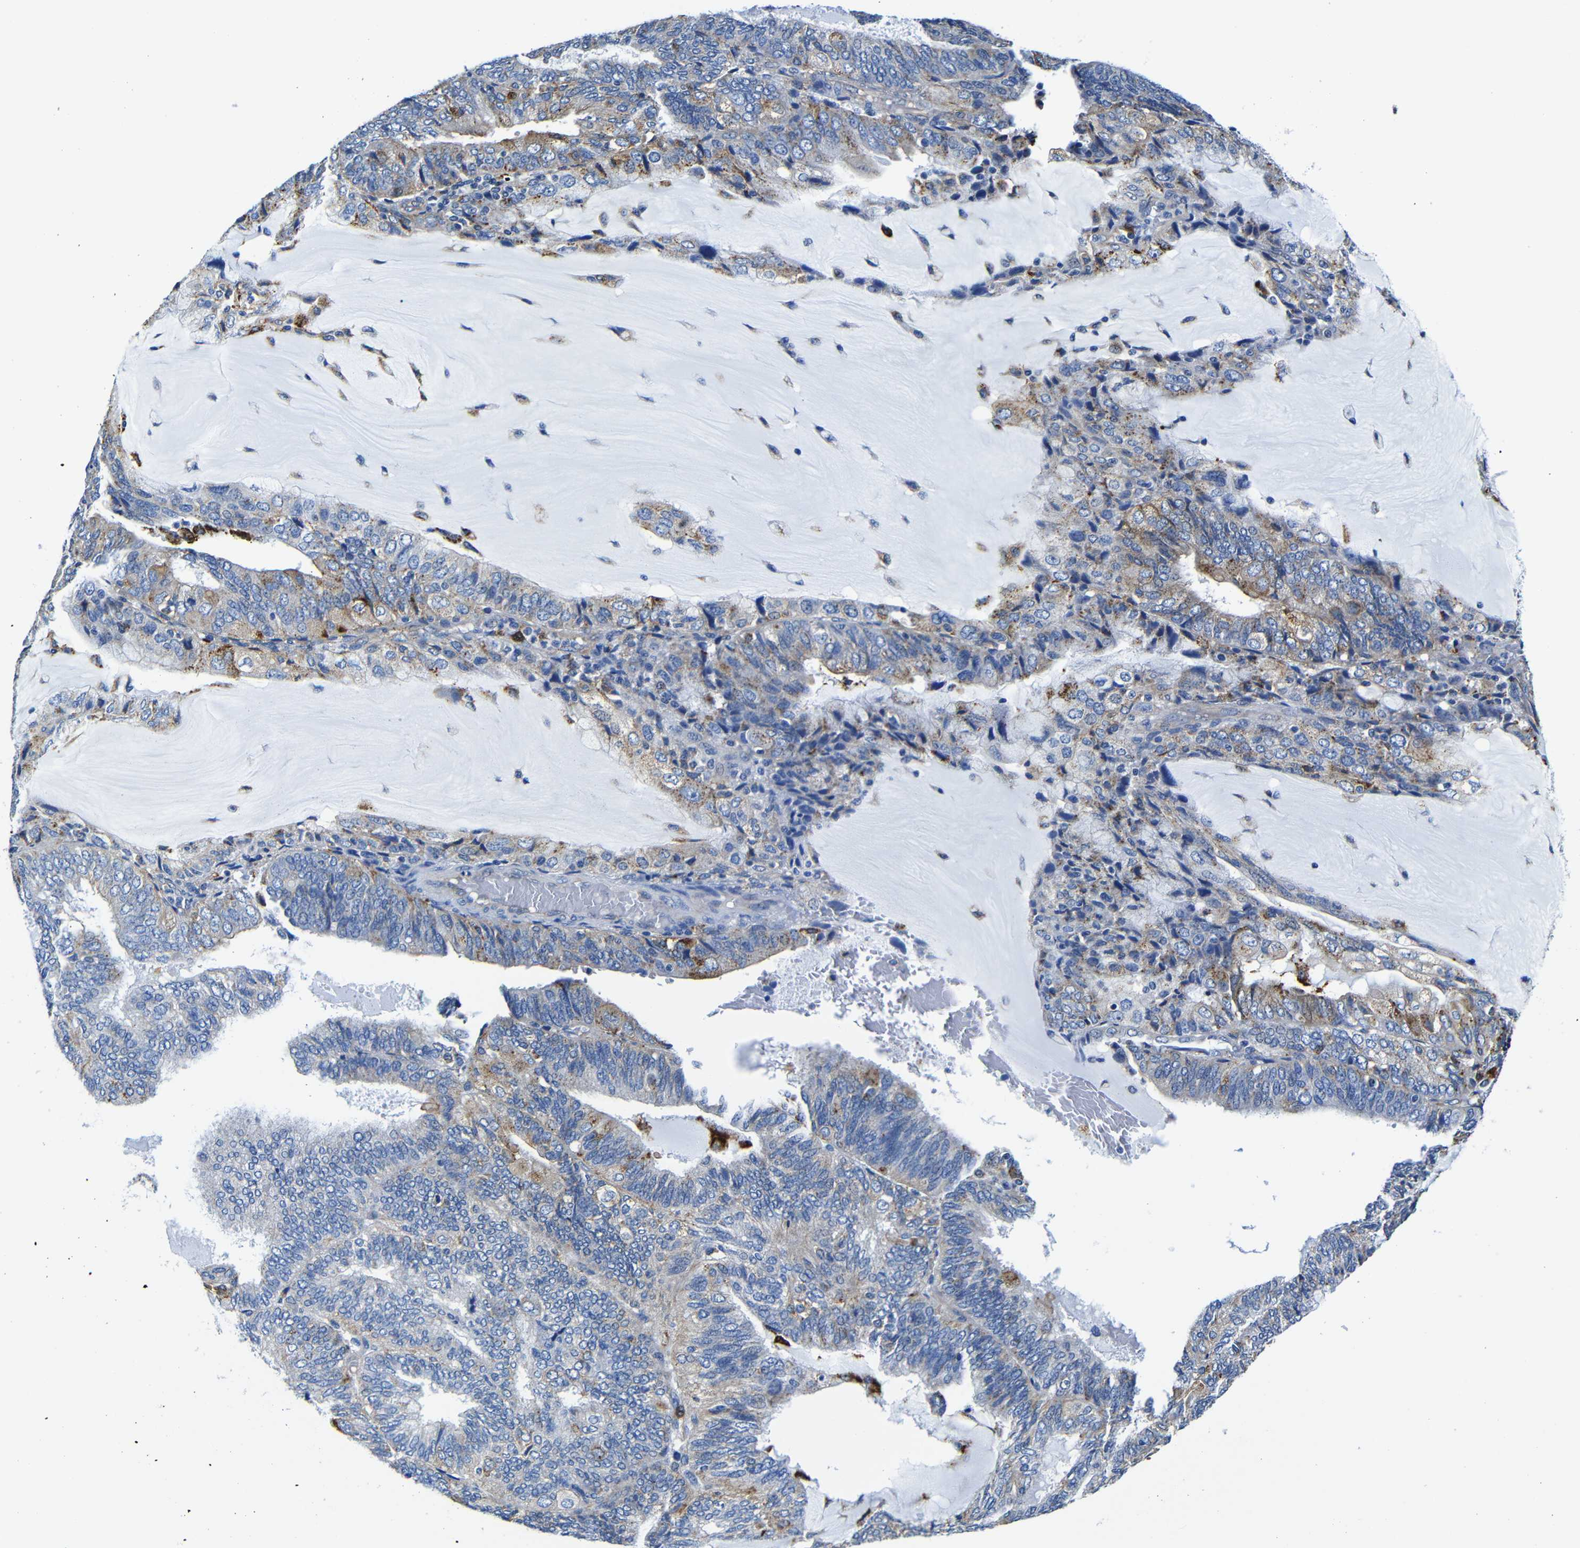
{"staining": {"intensity": "weak", "quantity": "25%-75%", "location": "cytoplasmic/membranous"}, "tissue": "endometrial cancer", "cell_type": "Tumor cells", "image_type": "cancer", "snomed": [{"axis": "morphology", "description": "Adenocarcinoma, NOS"}, {"axis": "topography", "description": "Endometrium"}], "caption": "Adenocarcinoma (endometrial) tissue displays weak cytoplasmic/membranous positivity in approximately 25%-75% of tumor cells", "gene": "GIMAP2", "patient": {"sex": "female", "age": 81}}